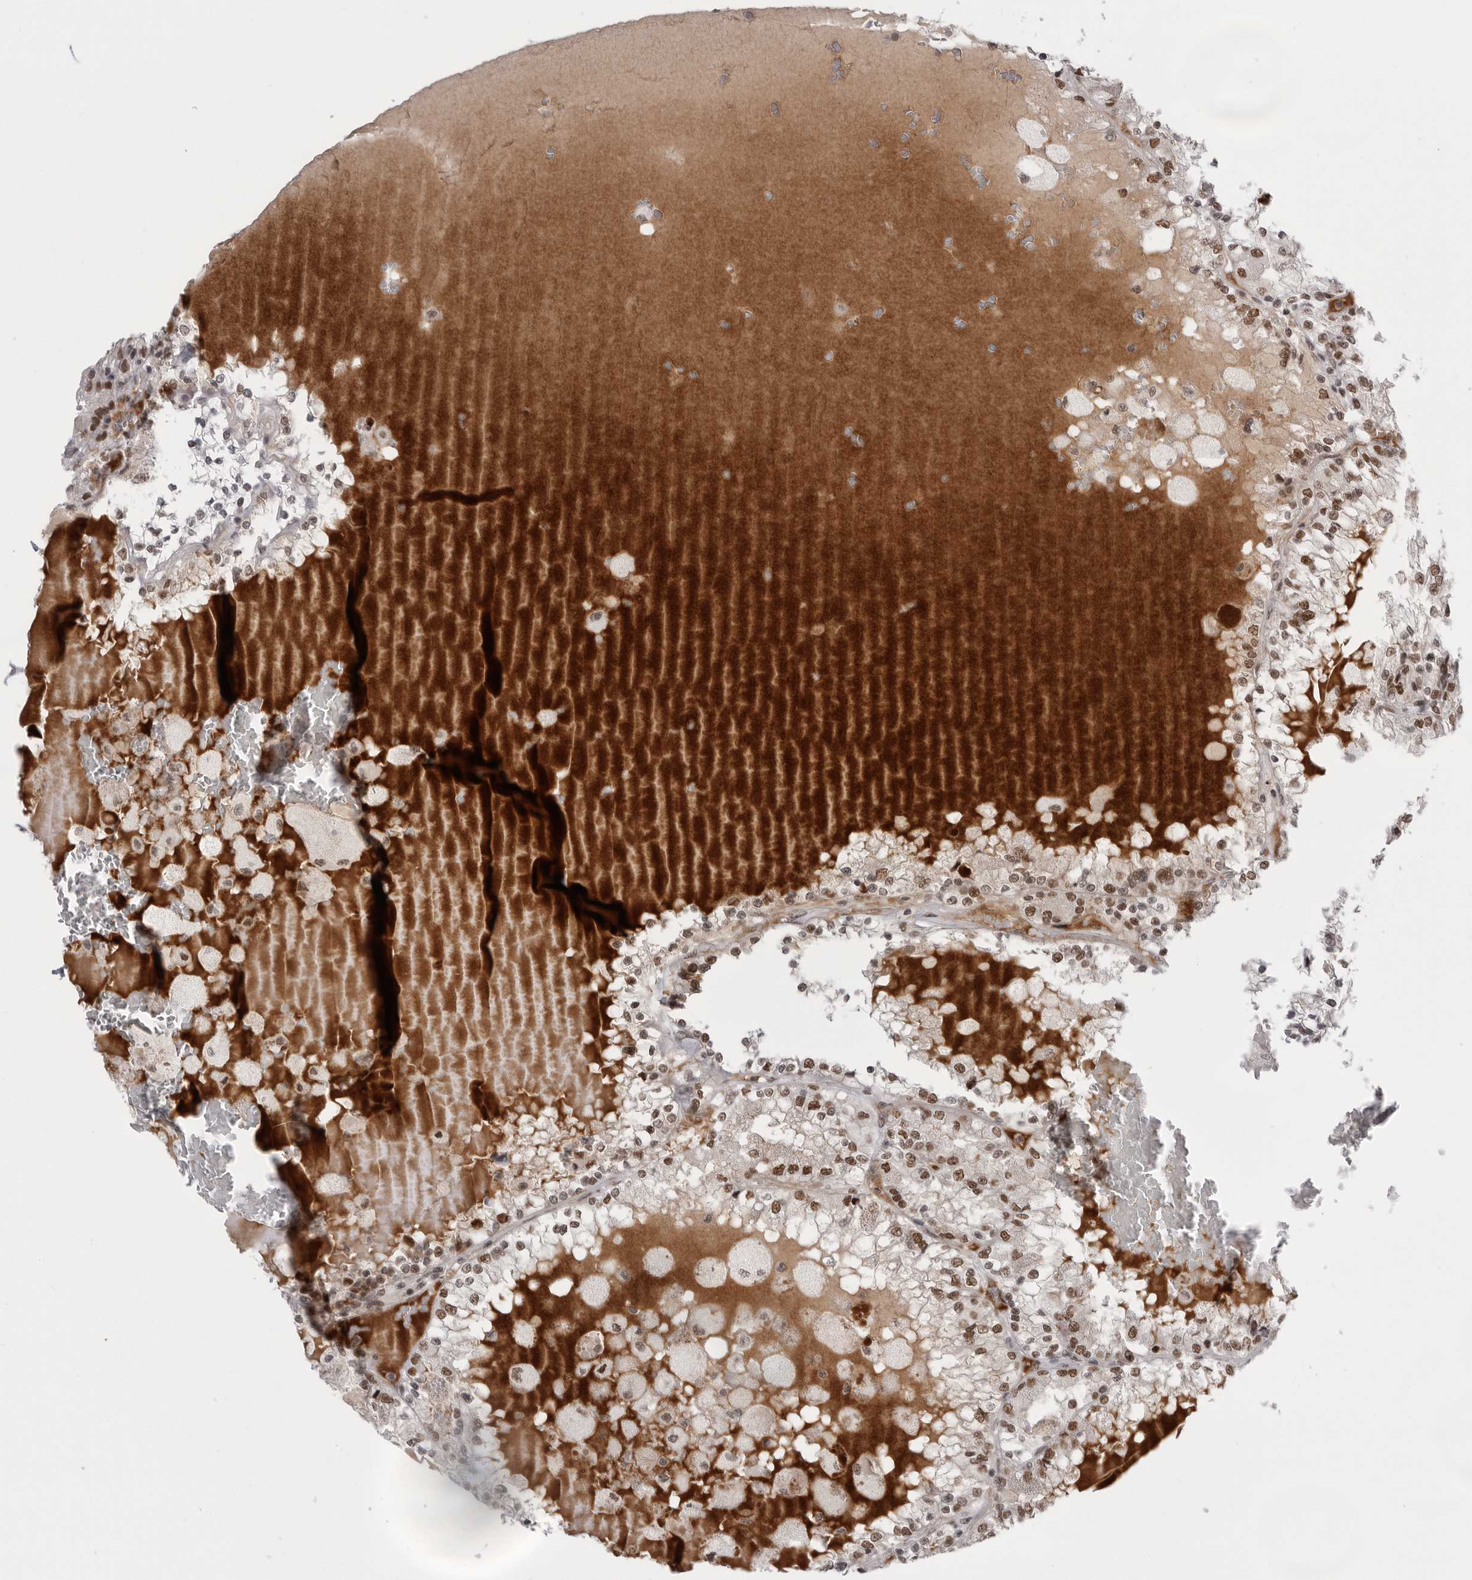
{"staining": {"intensity": "moderate", "quantity": ">75%", "location": "nuclear"}, "tissue": "renal cancer", "cell_type": "Tumor cells", "image_type": "cancer", "snomed": [{"axis": "morphology", "description": "Adenocarcinoma, NOS"}, {"axis": "topography", "description": "Kidney"}], "caption": "Moderate nuclear positivity for a protein is seen in approximately >75% of tumor cells of renal adenocarcinoma using immunohistochemistry.", "gene": "POU5F1", "patient": {"sex": "female", "age": 56}}